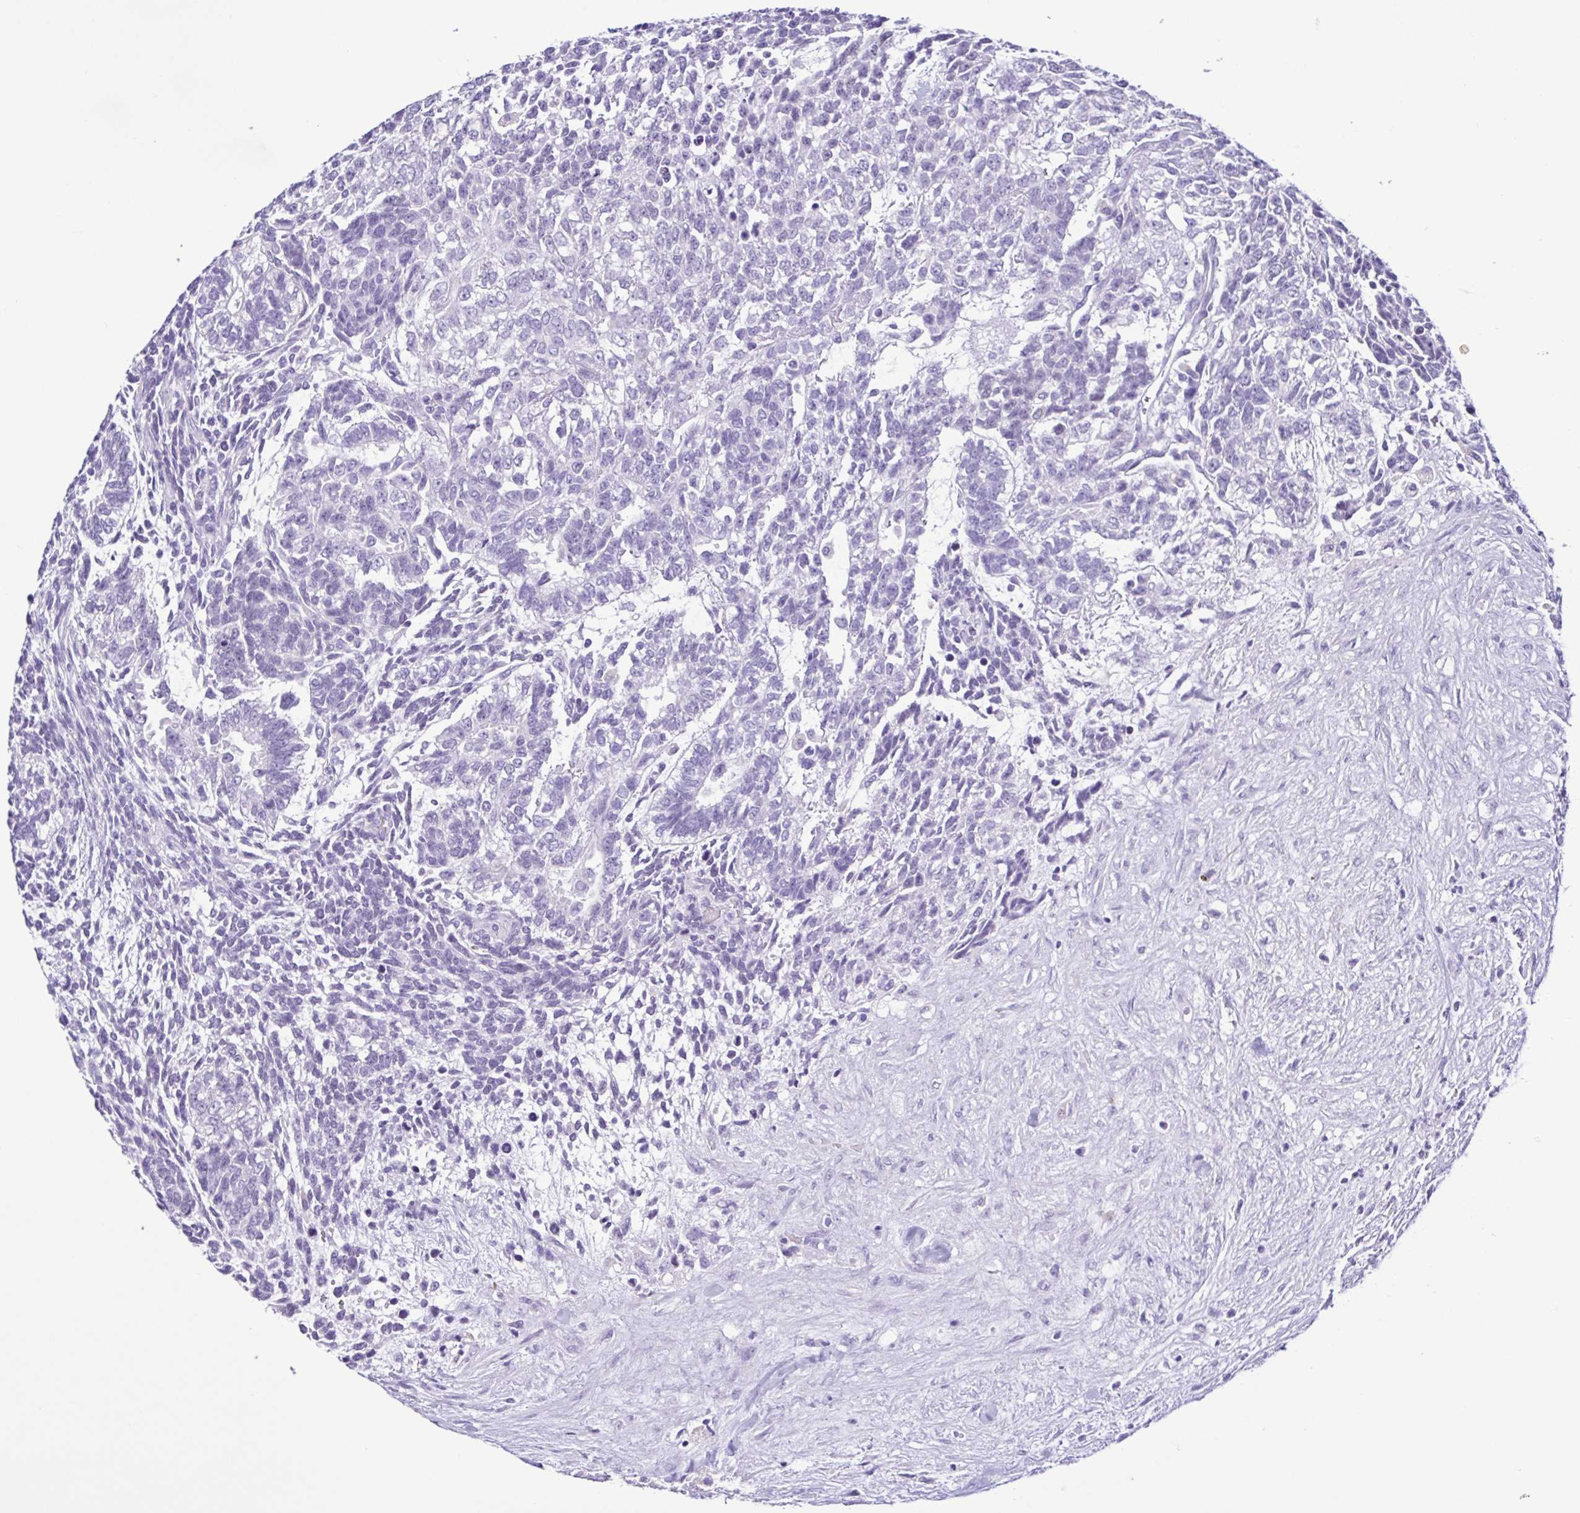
{"staining": {"intensity": "negative", "quantity": "none", "location": "none"}, "tissue": "testis cancer", "cell_type": "Tumor cells", "image_type": "cancer", "snomed": [{"axis": "morphology", "description": "Carcinoma, Embryonal, NOS"}, {"axis": "topography", "description": "Testis"}], "caption": "Tumor cells show no significant staining in testis cancer. (Immunohistochemistry (ihc), brightfield microscopy, high magnification).", "gene": "SPATA16", "patient": {"sex": "male", "age": 23}}